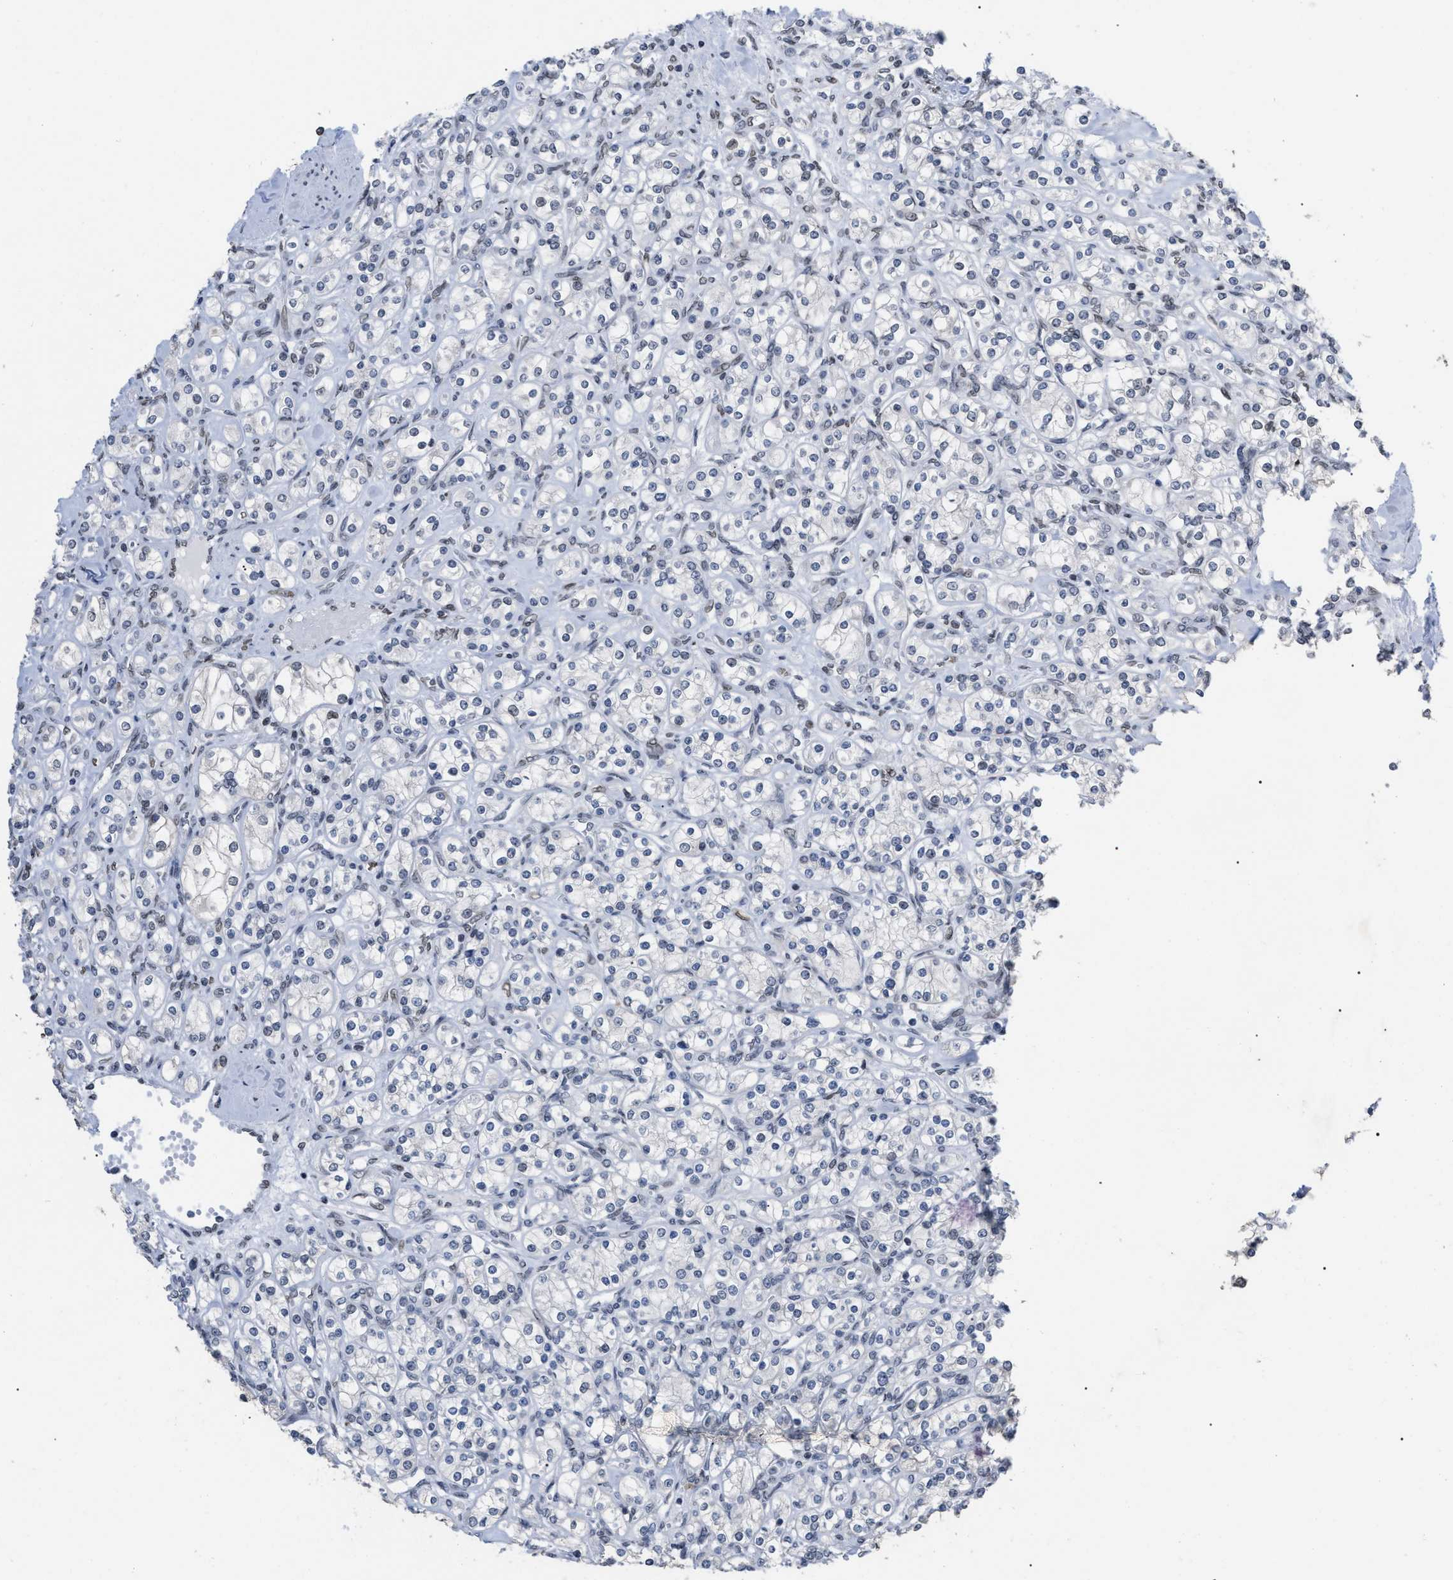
{"staining": {"intensity": "negative", "quantity": "none", "location": "none"}, "tissue": "renal cancer", "cell_type": "Tumor cells", "image_type": "cancer", "snomed": [{"axis": "morphology", "description": "Adenocarcinoma, NOS"}, {"axis": "topography", "description": "Kidney"}], "caption": "An immunohistochemistry (IHC) micrograph of renal adenocarcinoma is shown. There is no staining in tumor cells of renal adenocarcinoma.", "gene": "TPR", "patient": {"sex": "male", "age": 77}}